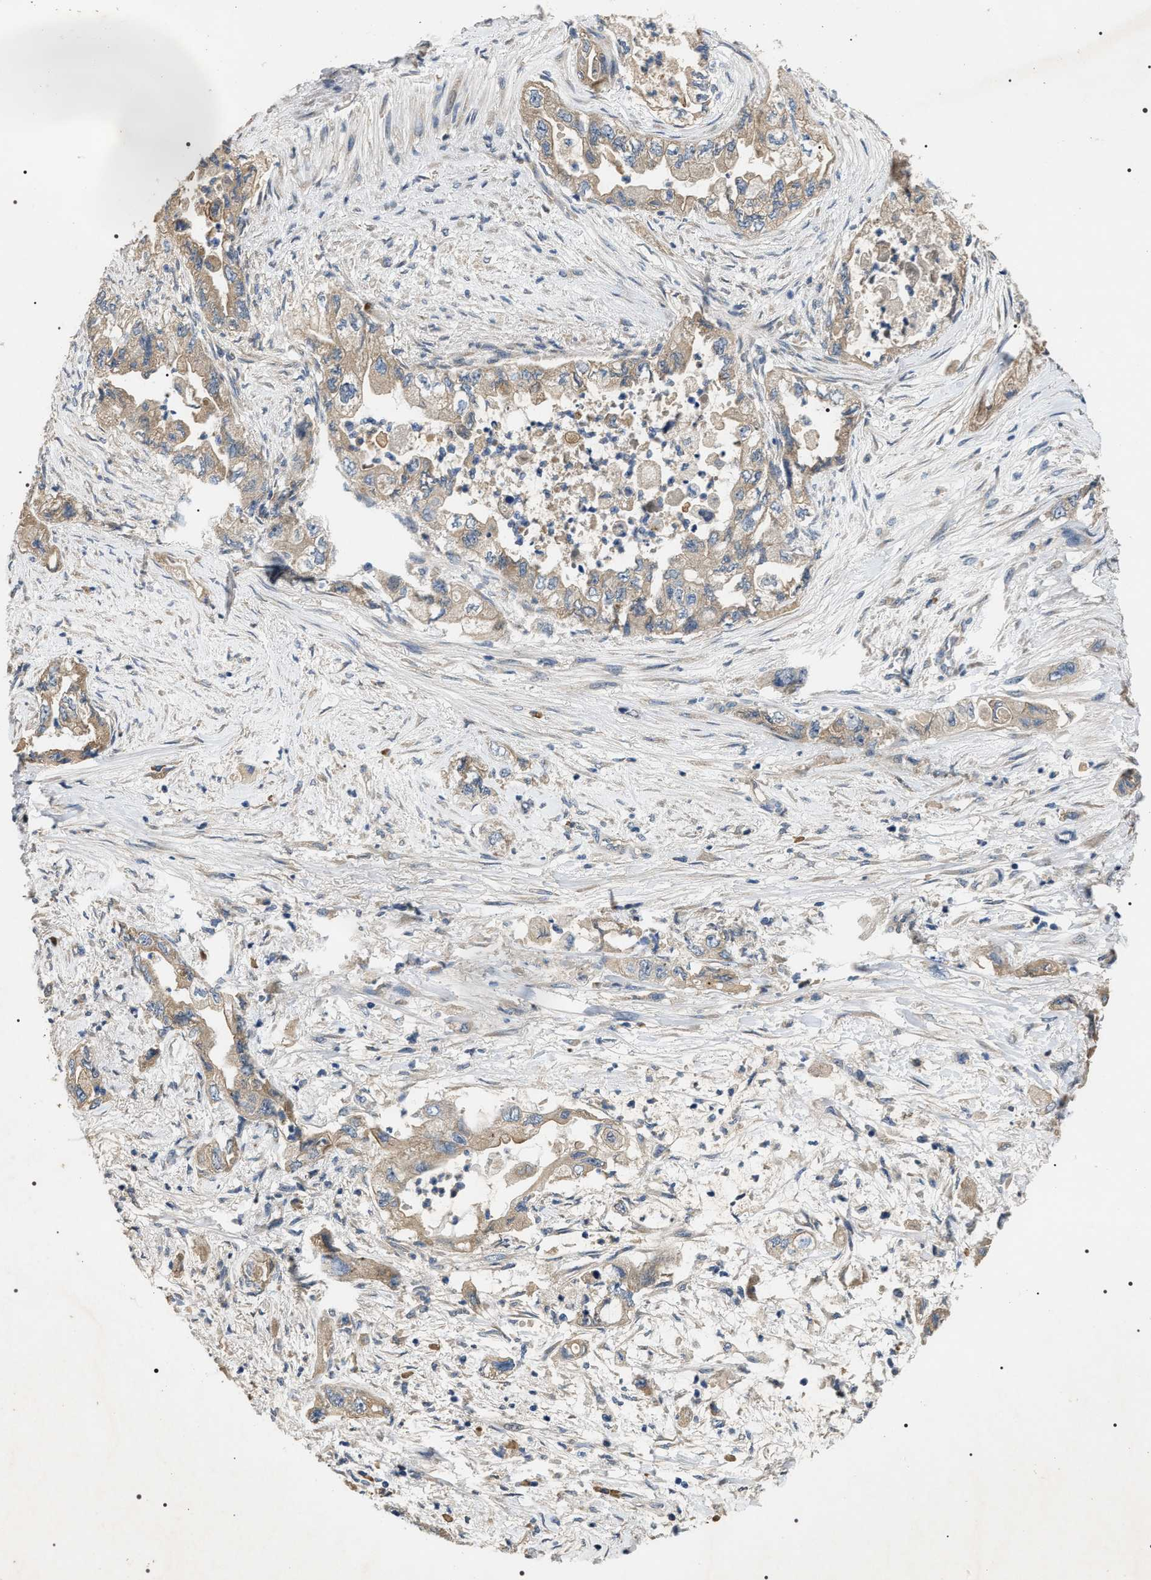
{"staining": {"intensity": "weak", "quantity": ">75%", "location": "cytoplasmic/membranous"}, "tissue": "pancreatic cancer", "cell_type": "Tumor cells", "image_type": "cancer", "snomed": [{"axis": "morphology", "description": "Adenocarcinoma, NOS"}, {"axis": "topography", "description": "Pancreas"}], "caption": "Pancreatic adenocarcinoma stained with a brown dye demonstrates weak cytoplasmic/membranous positive positivity in about >75% of tumor cells.", "gene": "IFT81", "patient": {"sex": "female", "age": 73}}